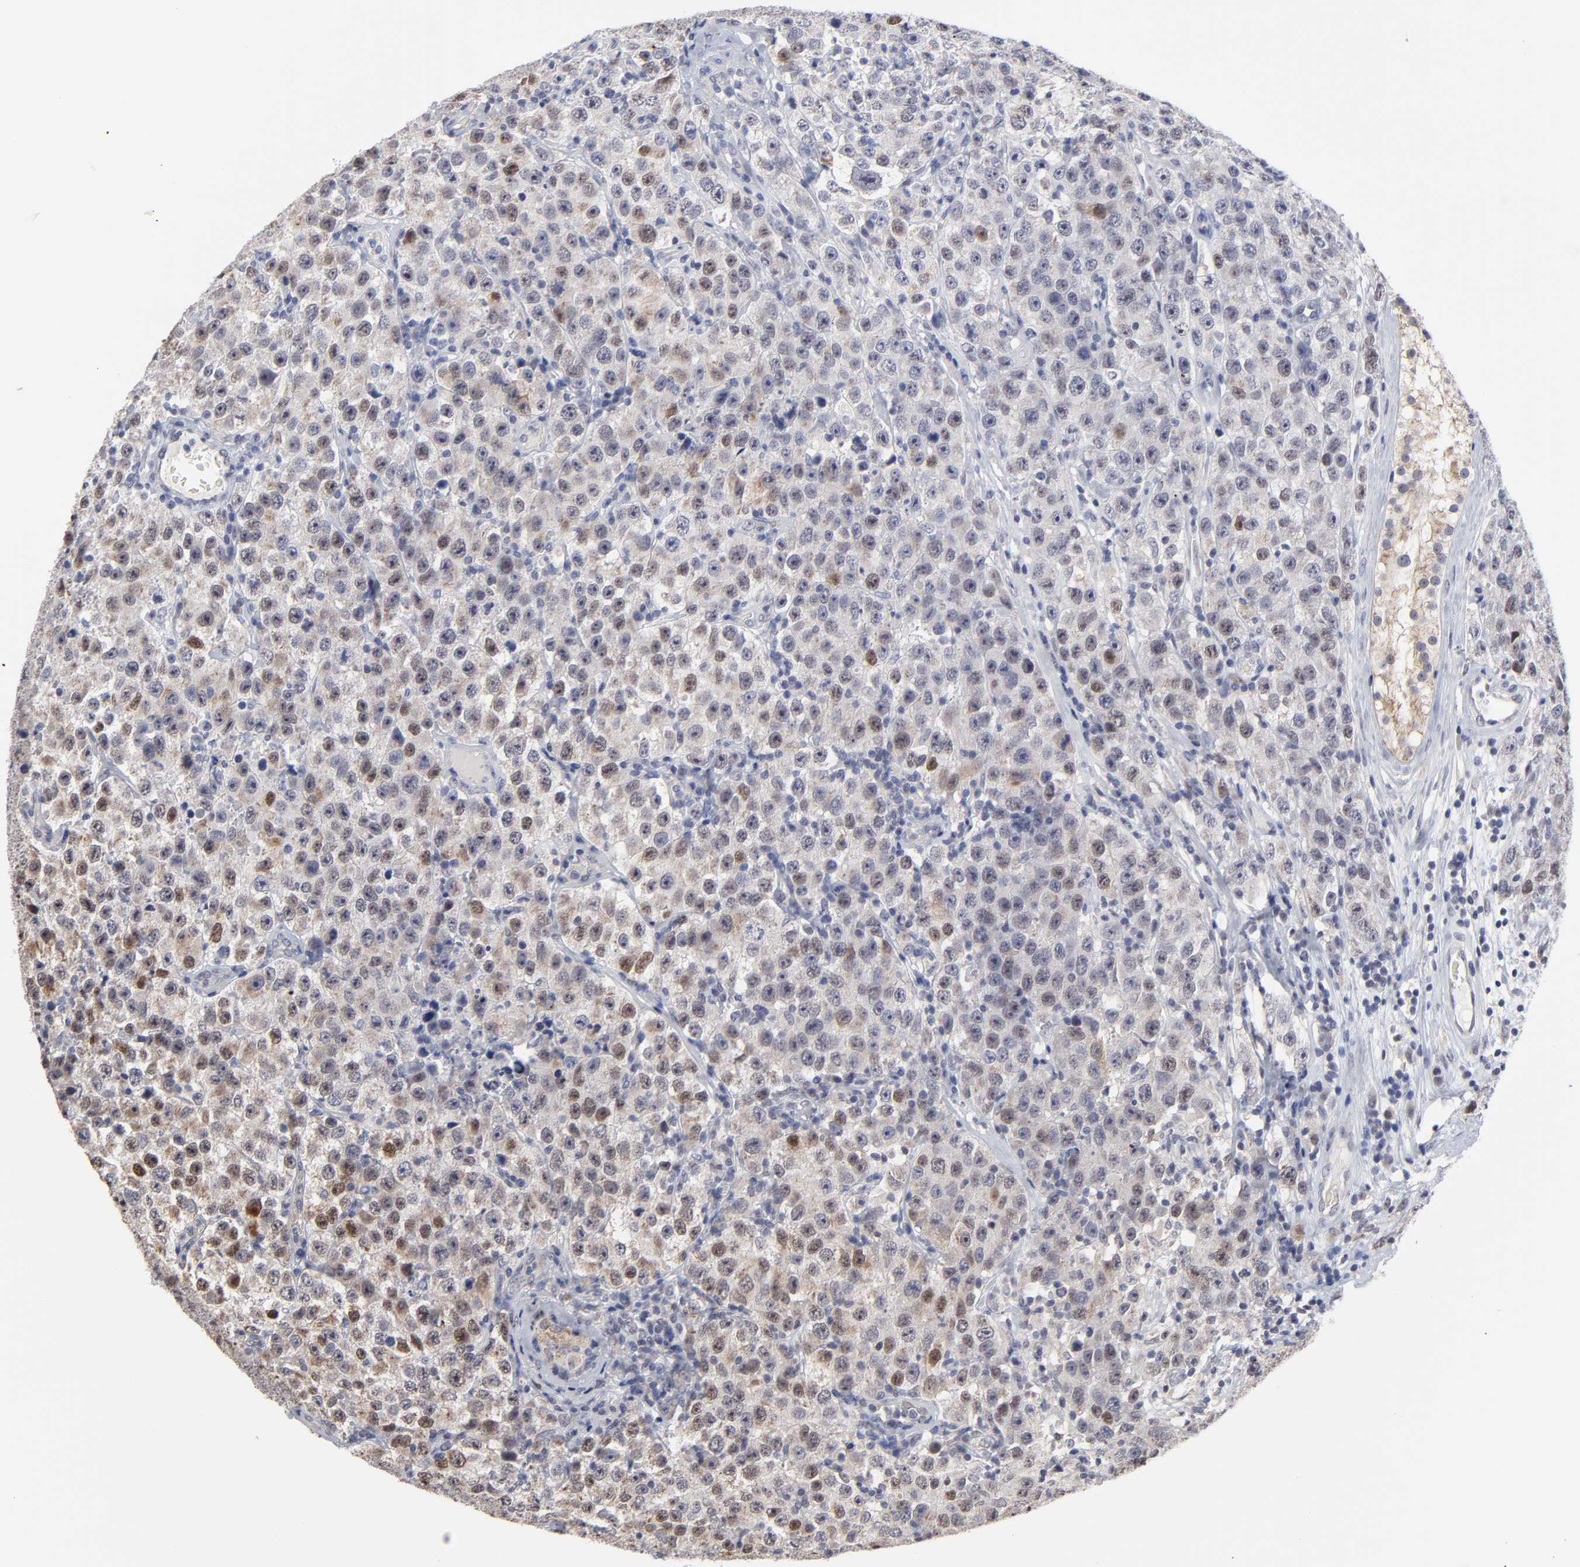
{"staining": {"intensity": "weak", "quantity": "25%-75%", "location": "cytoplasmic/membranous,nuclear"}, "tissue": "testis cancer", "cell_type": "Tumor cells", "image_type": "cancer", "snomed": [{"axis": "morphology", "description": "Seminoma, NOS"}, {"axis": "topography", "description": "Testis"}], "caption": "Immunohistochemistry photomicrograph of neoplastic tissue: human testis cancer stained using IHC displays low levels of weak protein expression localized specifically in the cytoplasmic/membranous and nuclear of tumor cells, appearing as a cytoplasmic/membranous and nuclear brown color.", "gene": "MAGEA10", "patient": {"sex": "male", "age": 52}}